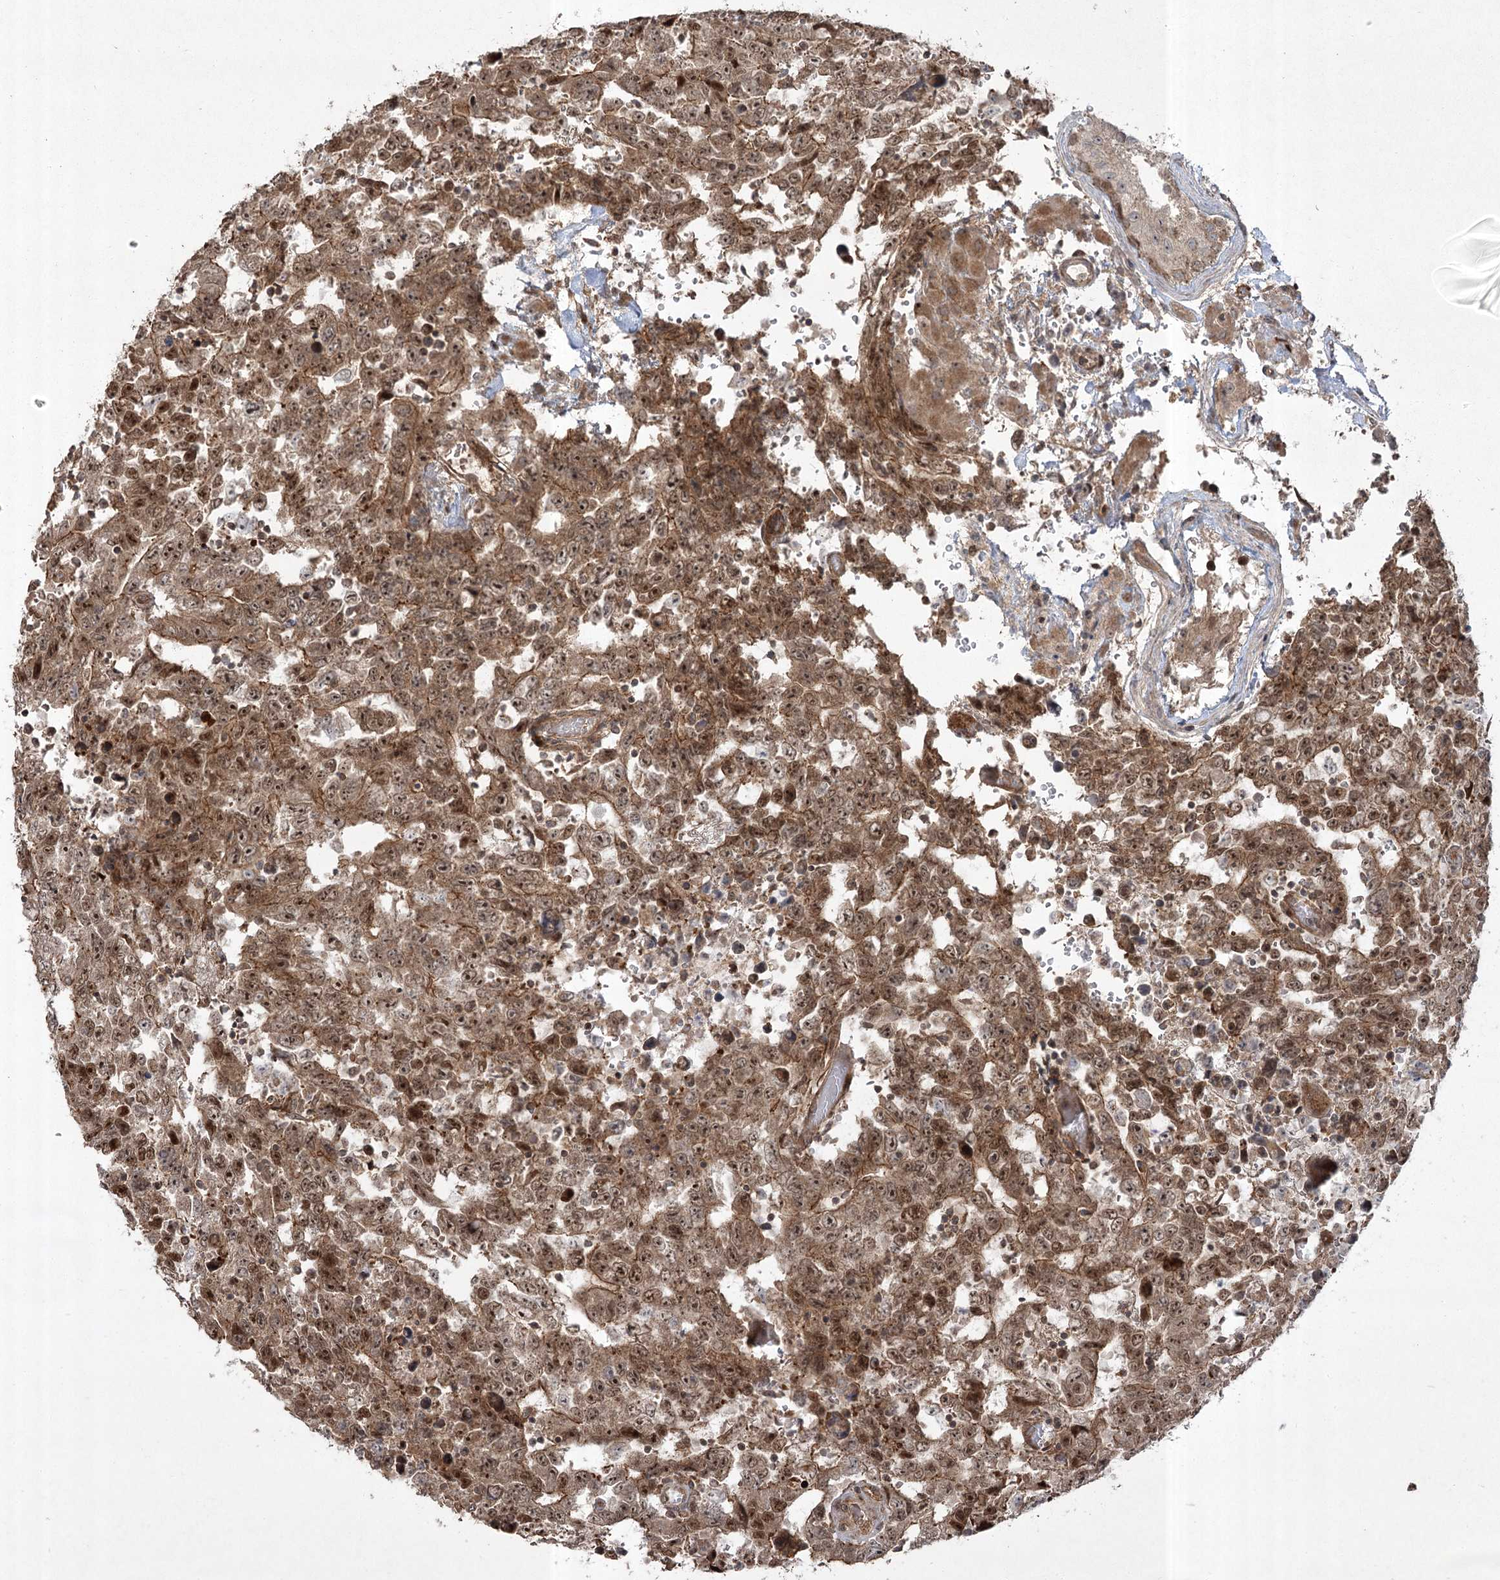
{"staining": {"intensity": "strong", "quantity": ">75%", "location": "cytoplasmic/membranous,nuclear"}, "tissue": "testis cancer", "cell_type": "Tumor cells", "image_type": "cancer", "snomed": [{"axis": "morphology", "description": "Carcinoma, Embryonal, NOS"}, {"axis": "topography", "description": "Testis"}], "caption": "Strong cytoplasmic/membranous and nuclear protein positivity is seen in approximately >75% of tumor cells in testis embryonal carcinoma.", "gene": "CPLANE1", "patient": {"sex": "male", "age": 26}}